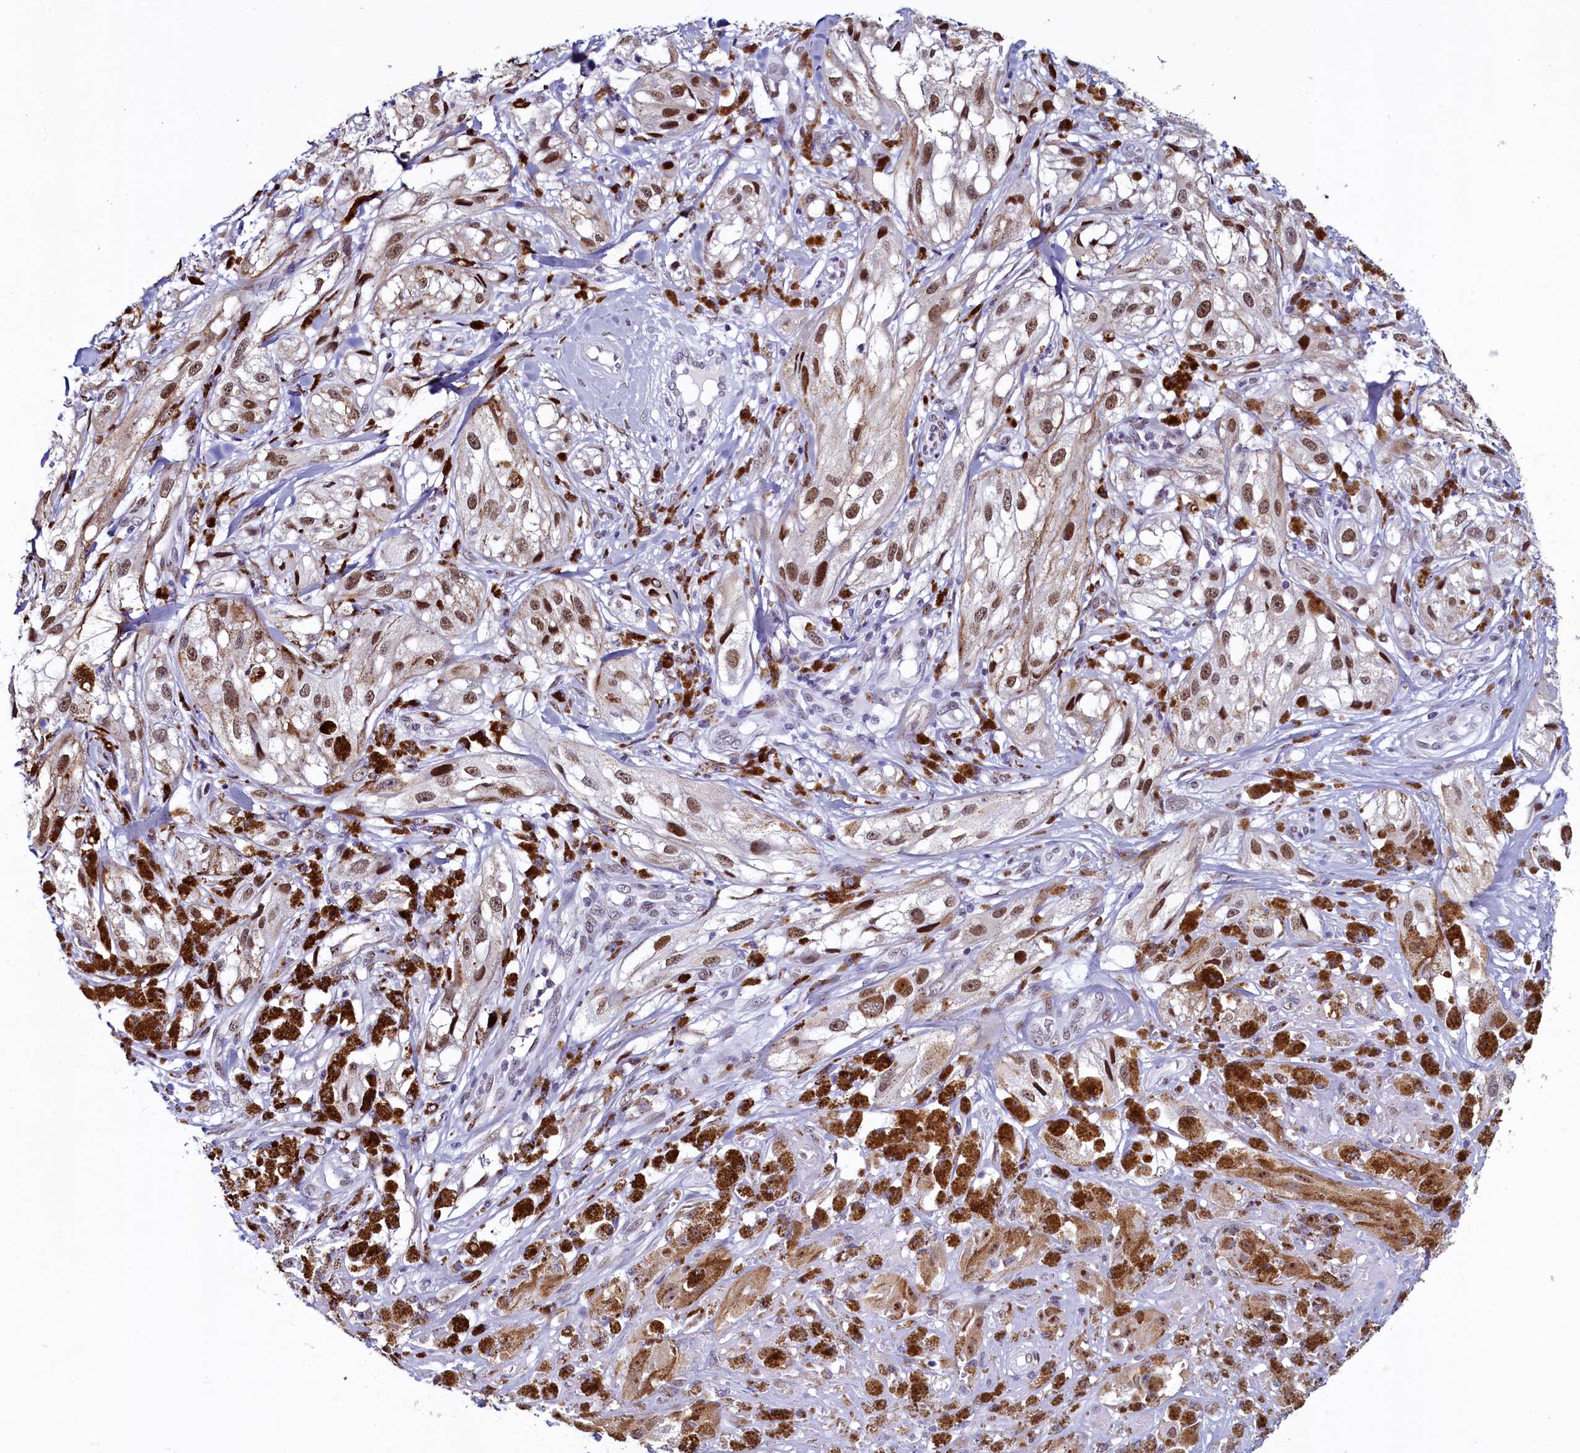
{"staining": {"intensity": "moderate", "quantity": ">75%", "location": "nuclear"}, "tissue": "melanoma", "cell_type": "Tumor cells", "image_type": "cancer", "snomed": [{"axis": "morphology", "description": "Malignant melanoma, NOS"}, {"axis": "topography", "description": "Skin"}], "caption": "Moderate nuclear protein staining is appreciated in approximately >75% of tumor cells in melanoma.", "gene": "SUGP2", "patient": {"sex": "male", "age": 88}}